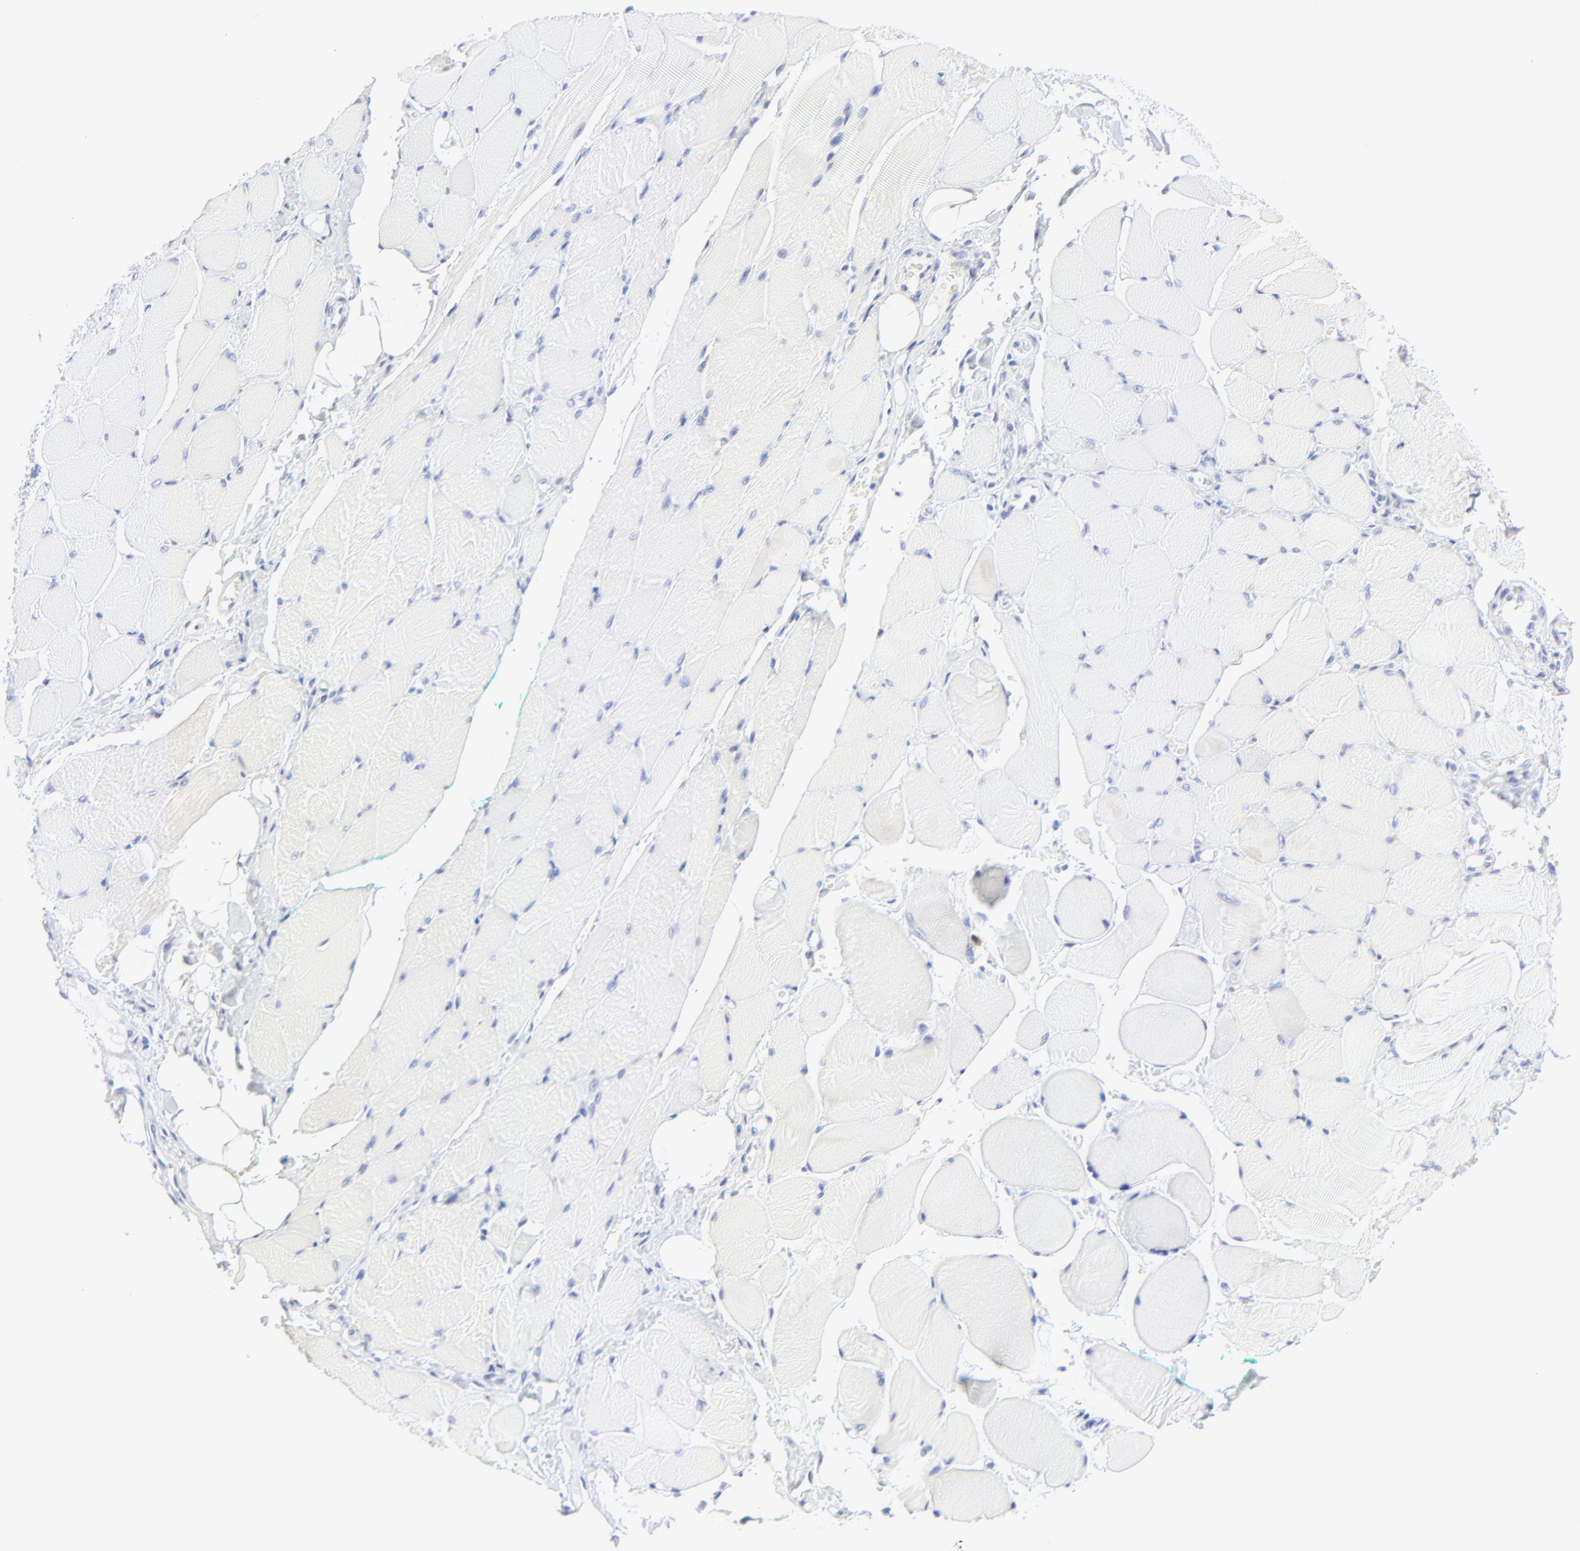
{"staining": {"intensity": "negative", "quantity": "none", "location": "none"}, "tissue": "skeletal muscle", "cell_type": "Myocytes", "image_type": "normal", "snomed": [{"axis": "morphology", "description": "Normal tissue, NOS"}, {"axis": "topography", "description": "Skeletal muscle"}, {"axis": "topography", "description": "Peripheral nerve tissue"}], "caption": "Immunohistochemical staining of unremarkable skeletal muscle reveals no significant staining in myocytes.", "gene": "LCK", "patient": {"sex": "female", "age": 84}}